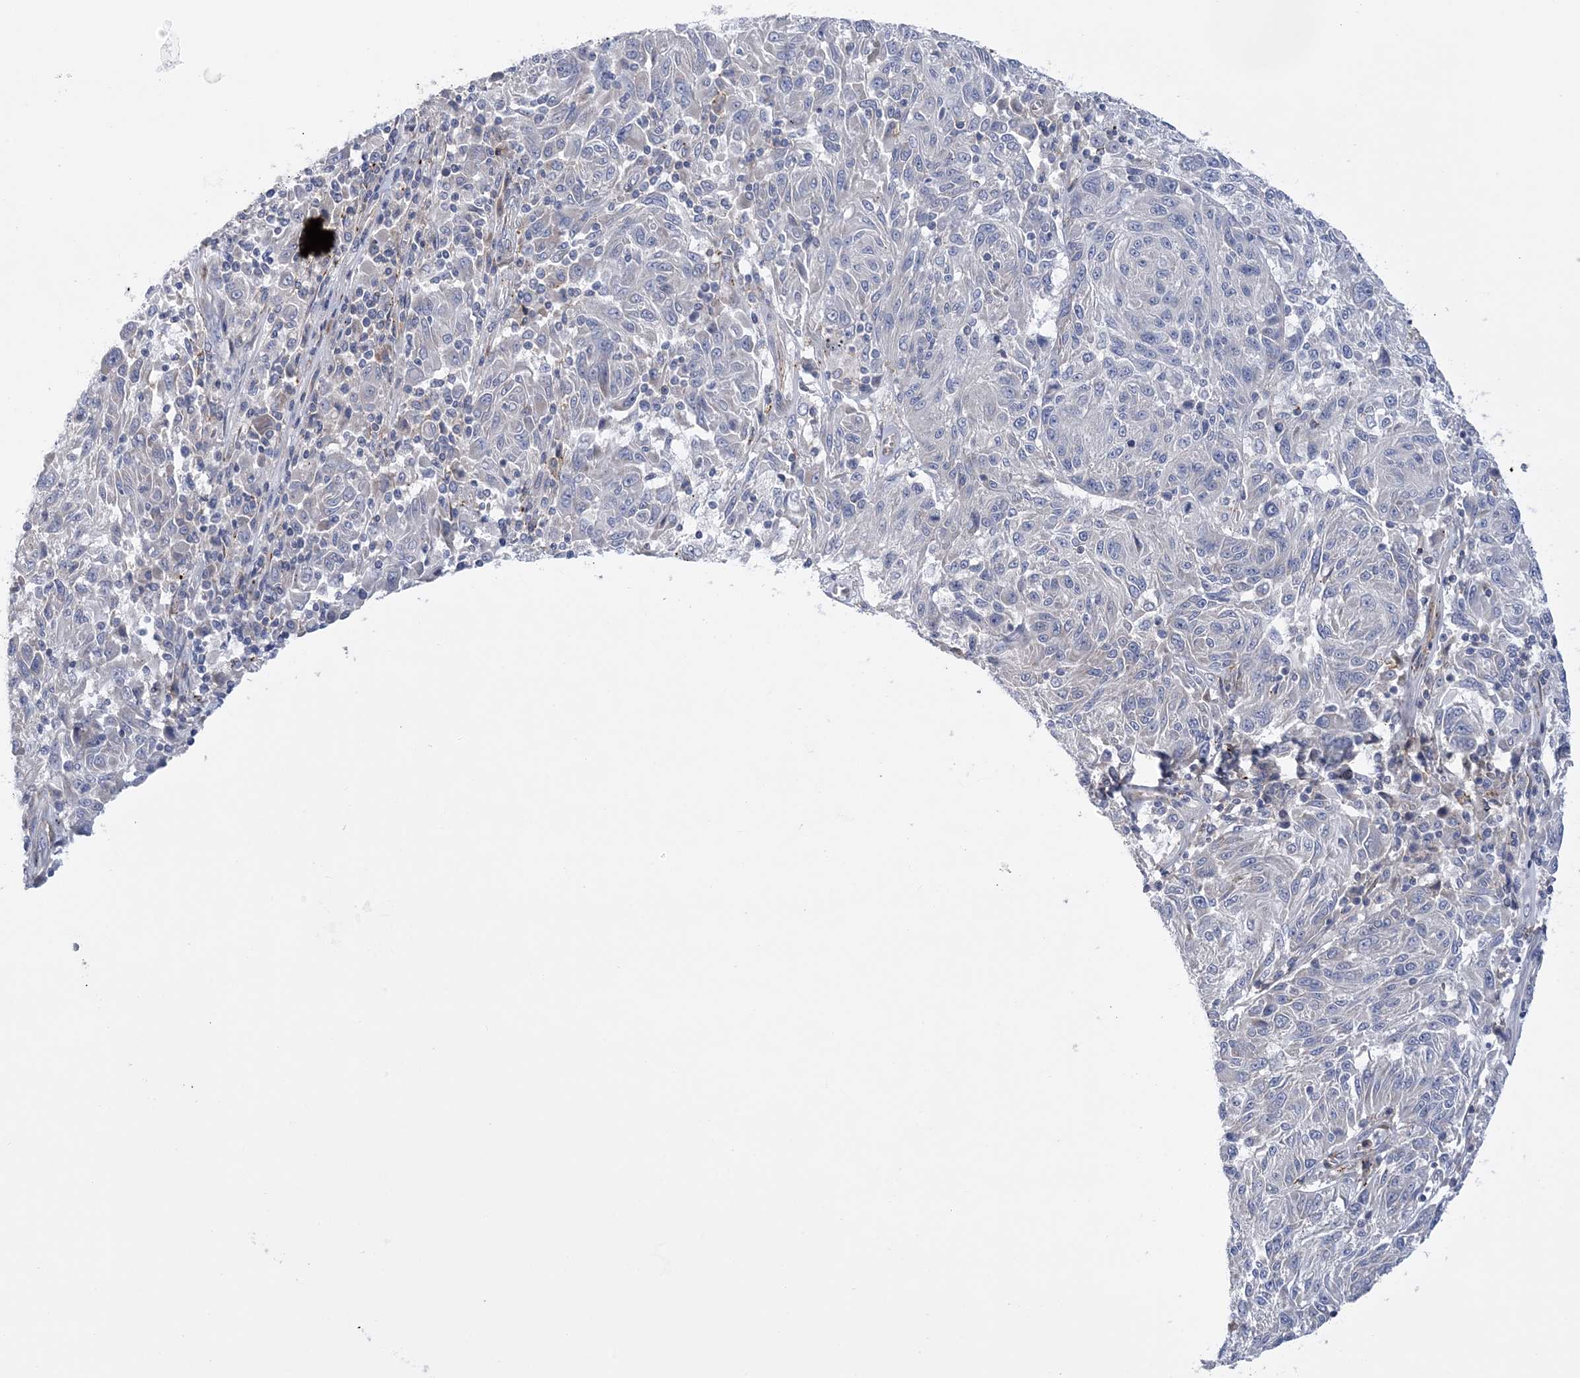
{"staining": {"intensity": "negative", "quantity": "none", "location": "none"}, "tissue": "melanoma", "cell_type": "Tumor cells", "image_type": "cancer", "snomed": [{"axis": "morphology", "description": "Malignant melanoma, NOS"}, {"axis": "topography", "description": "Skin"}], "caption": "Tumor cells show no significant protein expression in malignant melanoma. Nuclei are stained in blue.", "gene": "ARSJ", "patient": {"sex": "male", "age": 53}}